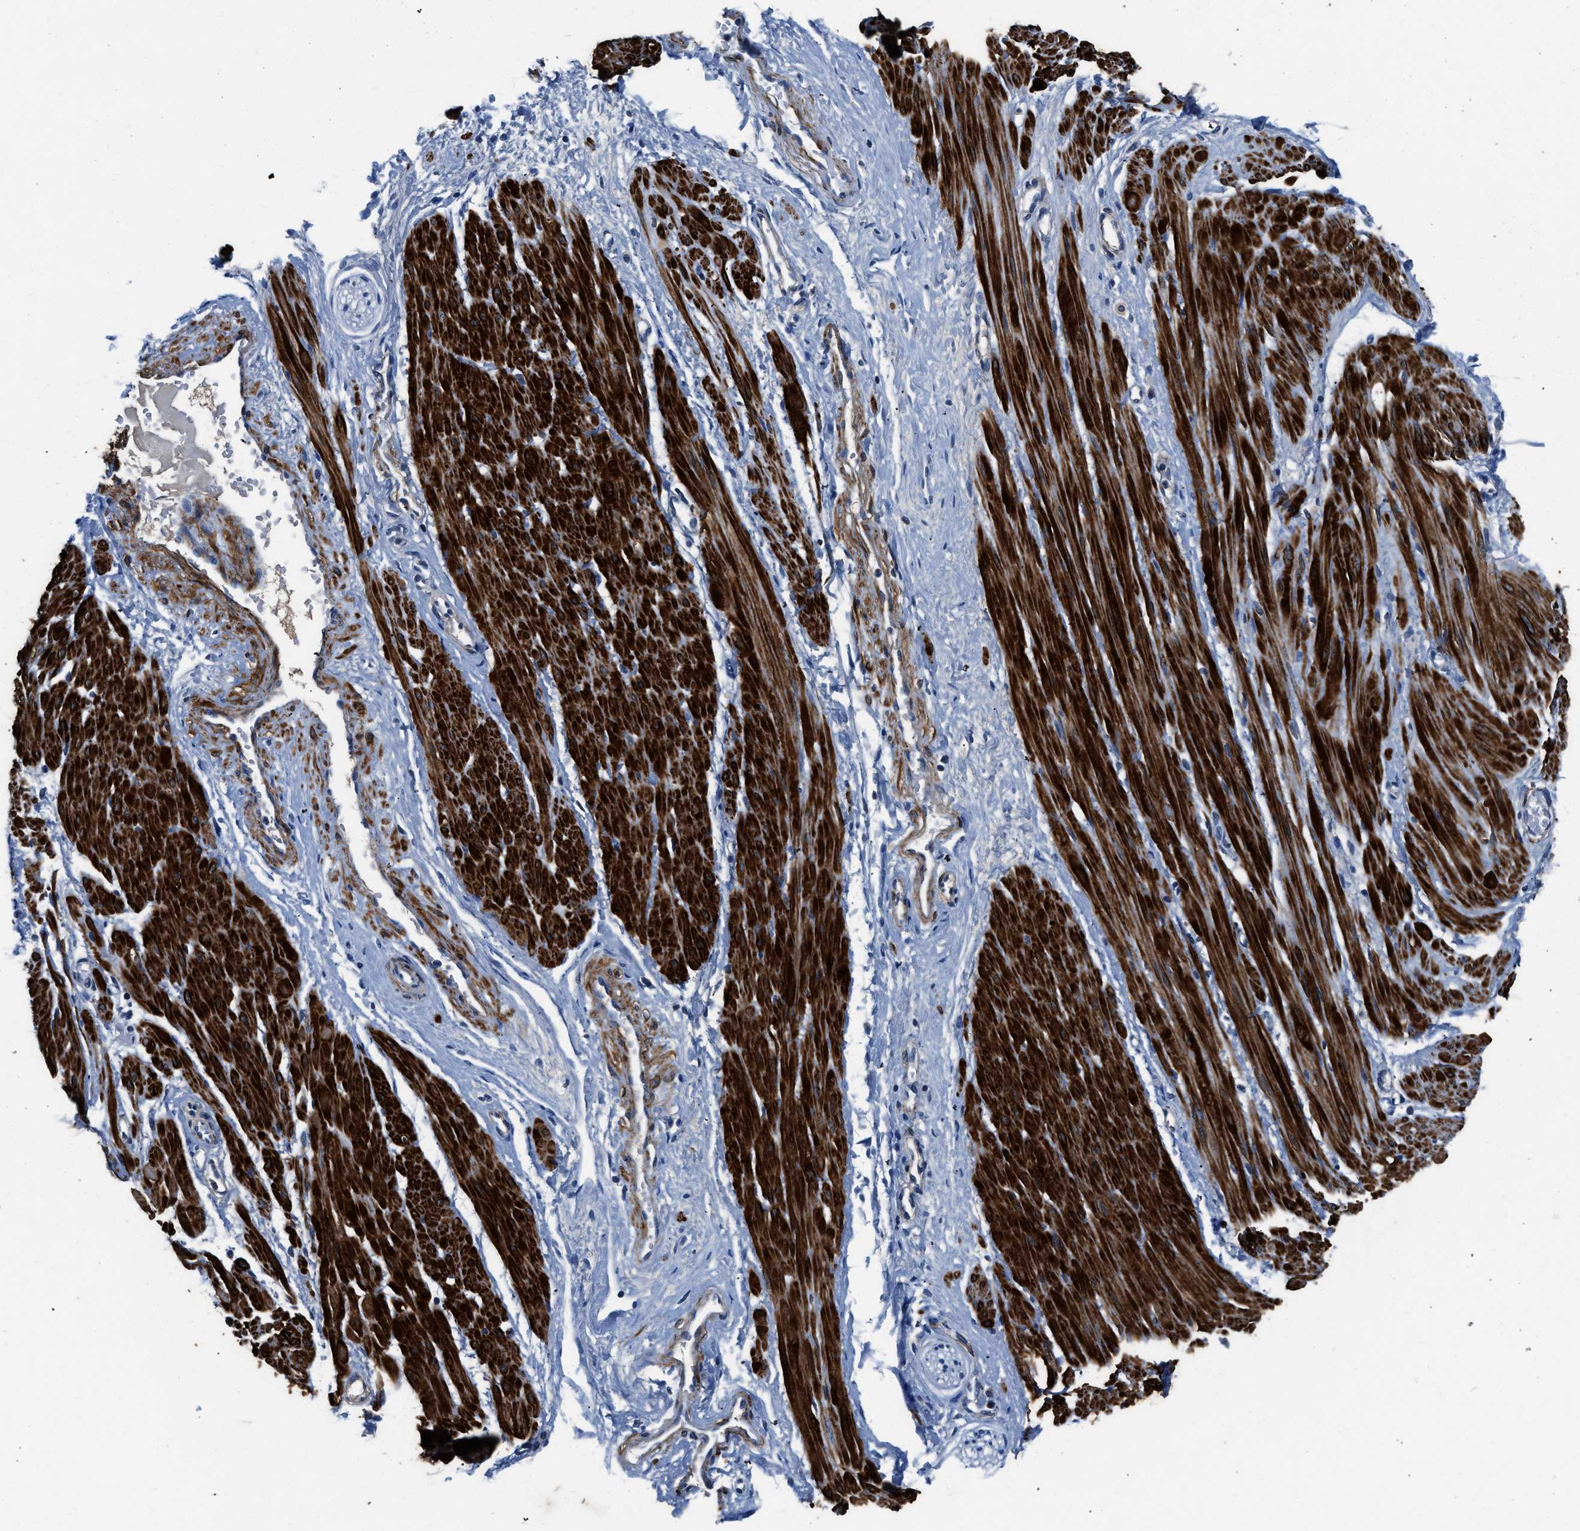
{"staining": {"intensity": "negative", "quantity": "none", "location": "none"}, "tissue": "adipose tissue", "cell_type": "Adipocytes", "image_type": "normal", "snomed": [{"axis": "morphology", "description": "Normal tissue, NOS"}, {"axis": "topography", "description": "Soft tissue"}, {"axis": "topography", "description": "Vascular tissue"}], "caption": "Micrograph shows no protein positivity in adipocytes of normal adipose tissue.", "gene": "LANCL2", "patient": {"sex": "female", "age": 35}}